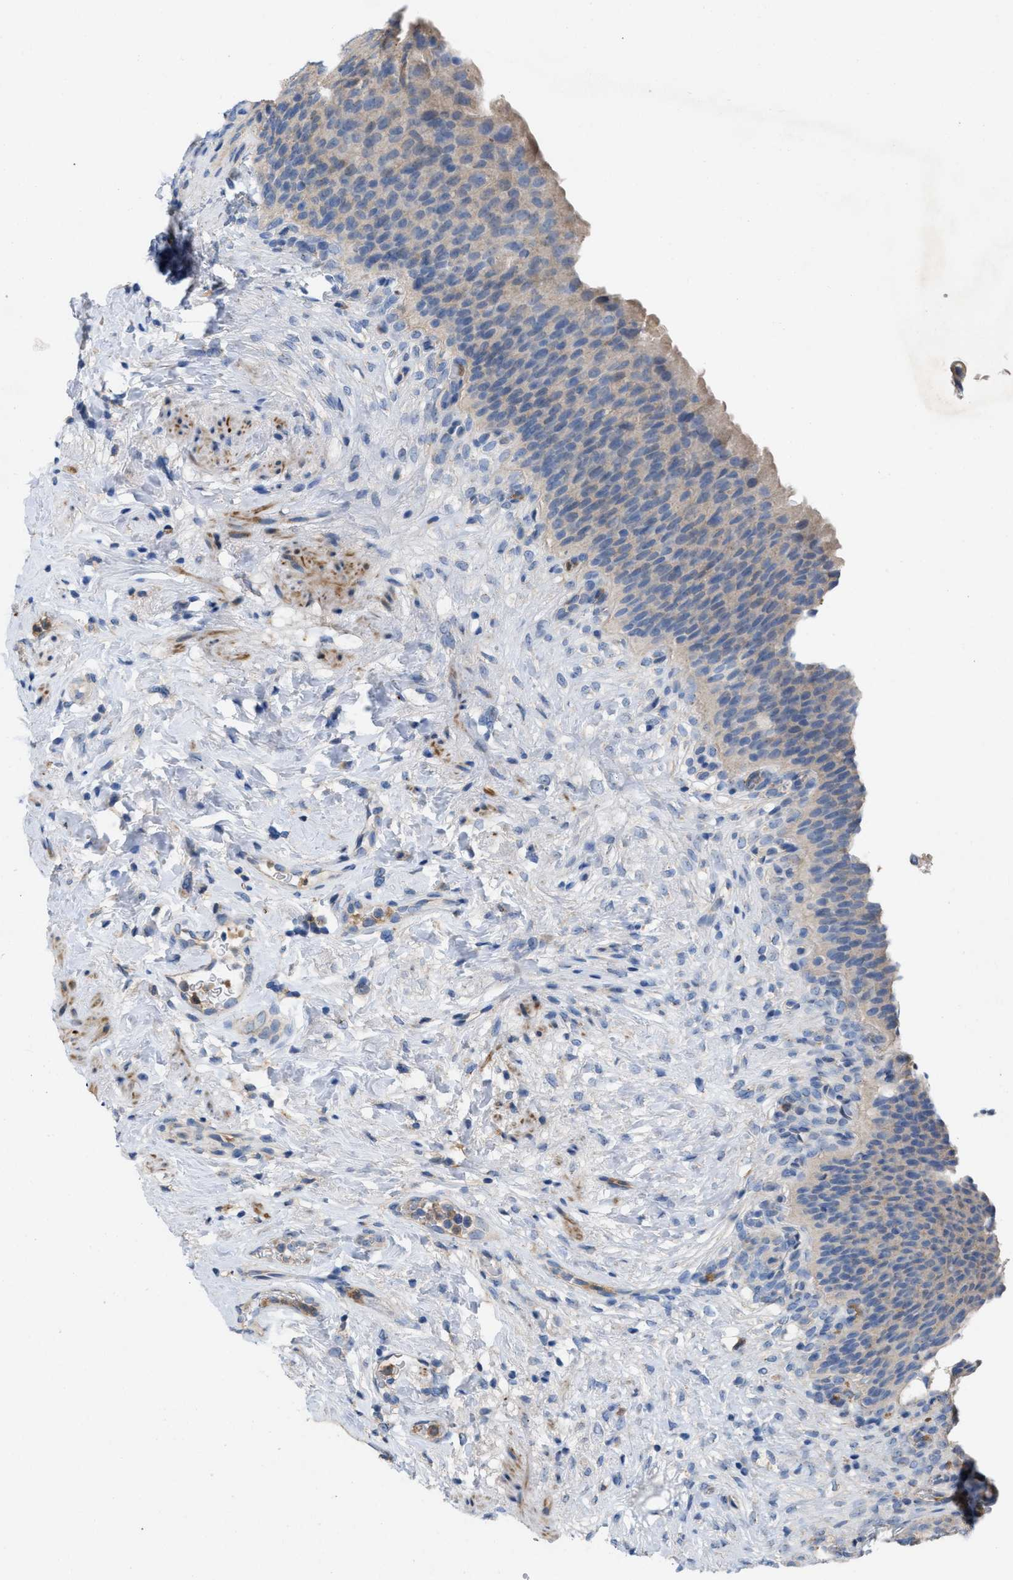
{"staining": {"intensity": "weak", "quantity": "25%-75%", "location": "cytoplasmic/membranous"}, "tissue": "urinary bladder", "cell_type": "Urothelial cells", "image_type": "normal", "snomed": [{"axis": "morphology", "description": "Normal tissue, NOS"}, {"axis": "topography", "description": "Urinary bladder"}], "caption": "Benign urinary bladder was stained to show a protein in brown. There is low levels of weak cytoplasmic/membranous positivity in about 25%-75% of urothelial cells. (DAB IHC, brown staining for protein, blue staining for nuclei).", "gene": "PLPPR5", "patient": {"sex": "female", "age": 79}}